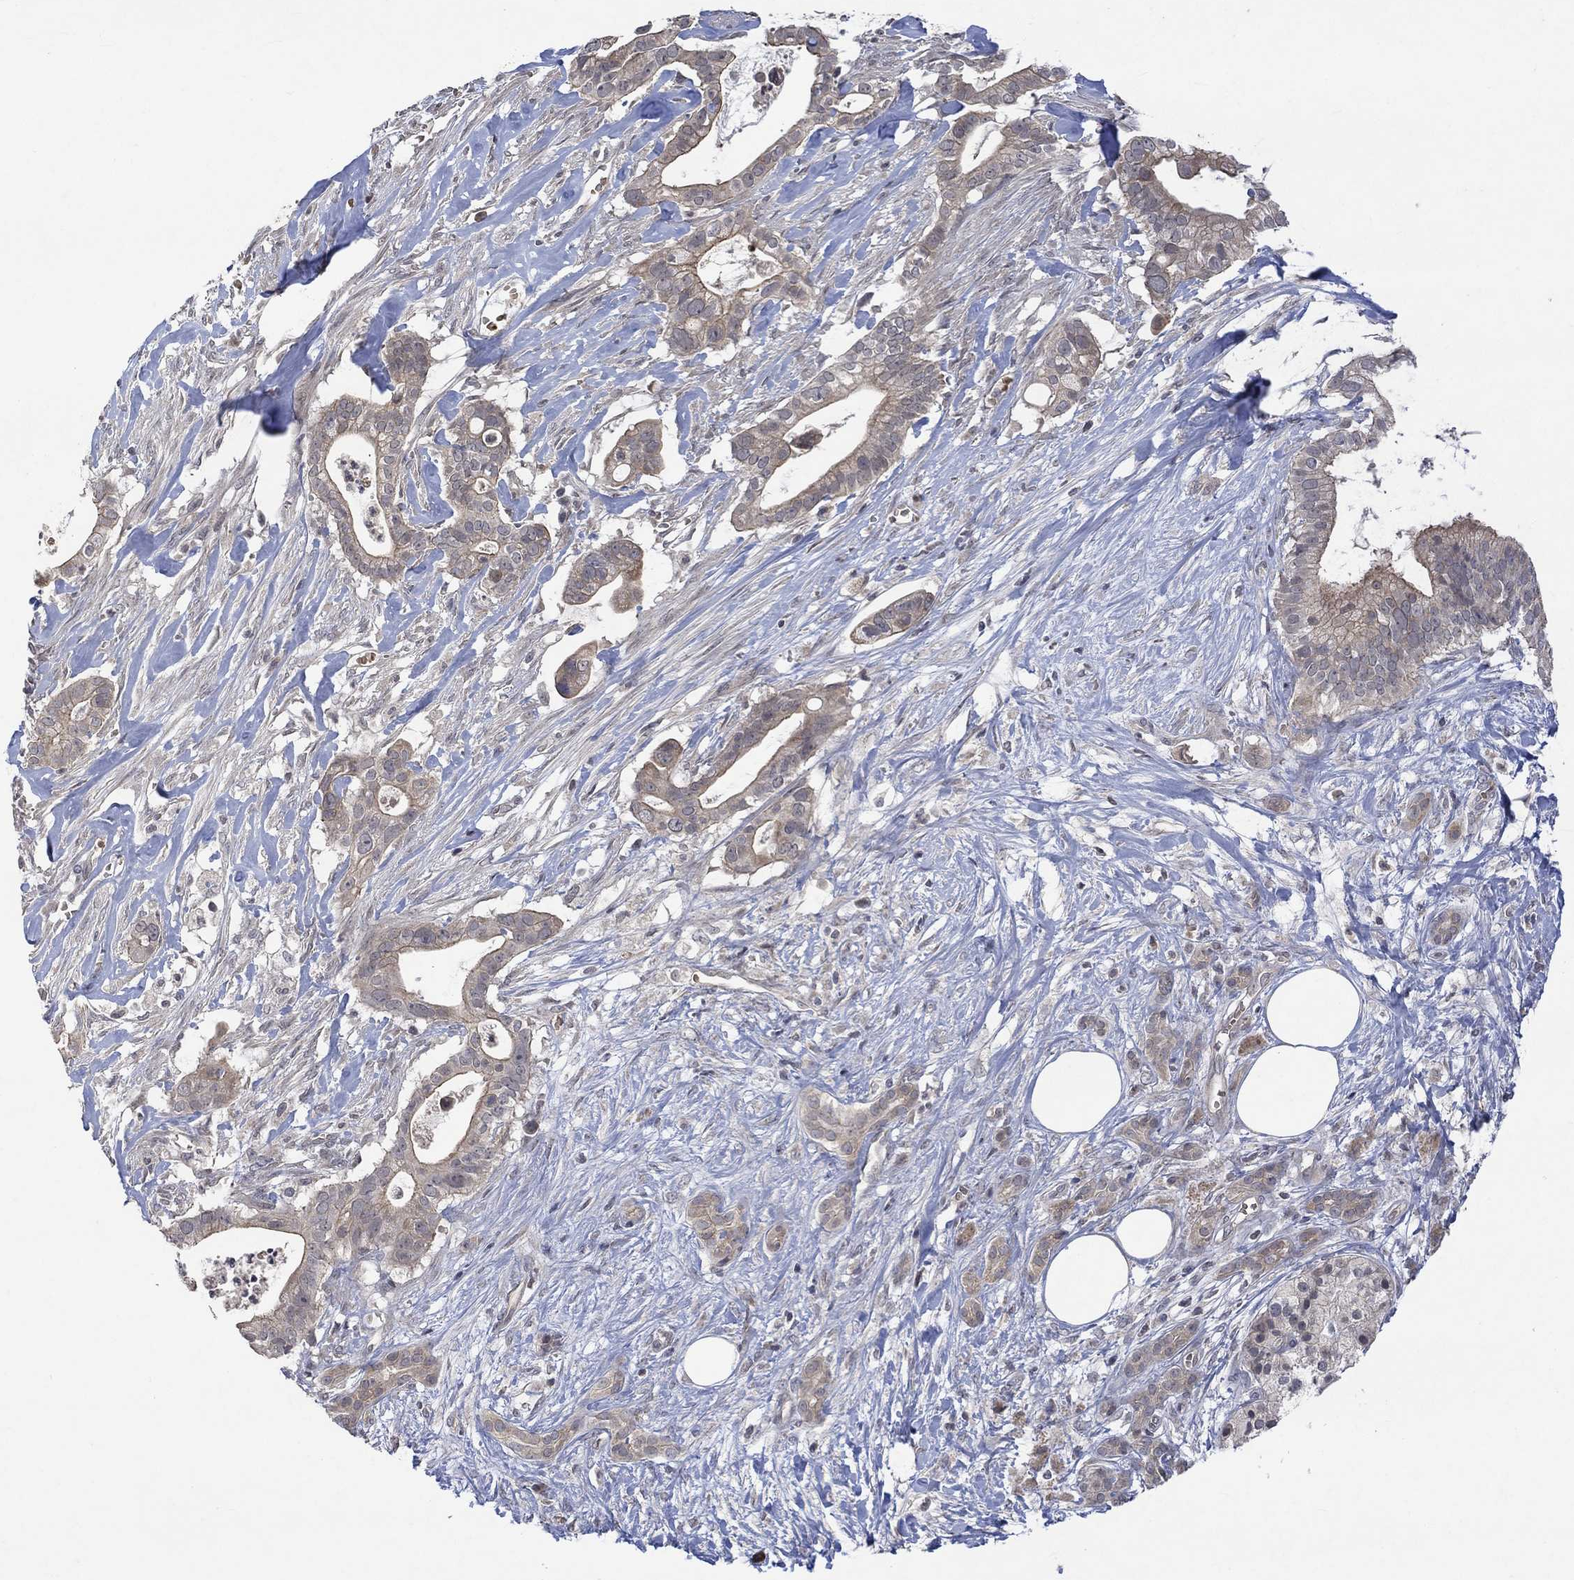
{"staining": {"intensity": "strong", "quantity": "25%-75%", "location": "cytoplasmic/membranous"}, "tissue": "pancreatic cancer", "cell_type": "Tumor cells", "image_type": "cancer", "snomed": [{"axis": "morphology", "description": "Adenocarcinoma, NOS"}, {"axis": "topography", "description": "Pancreas"}], "caption": "Immunohistochemistry (IHC) staining of pancreatic cancer (adenocarcinoma), which reveals high levels of strong cytoplasmic/membranous expression in about 25%-75% of tumor cells indicating strong cytoplasmic/membranous protein expression. The staining was performed using DAB (3,3'-diaminobenzidine) (brown) for protein detection and nuclei were counterstained in hematoxylin (blue).", "gene": "GRIN2D", "patient": {"sex": "male", "age": 61}}